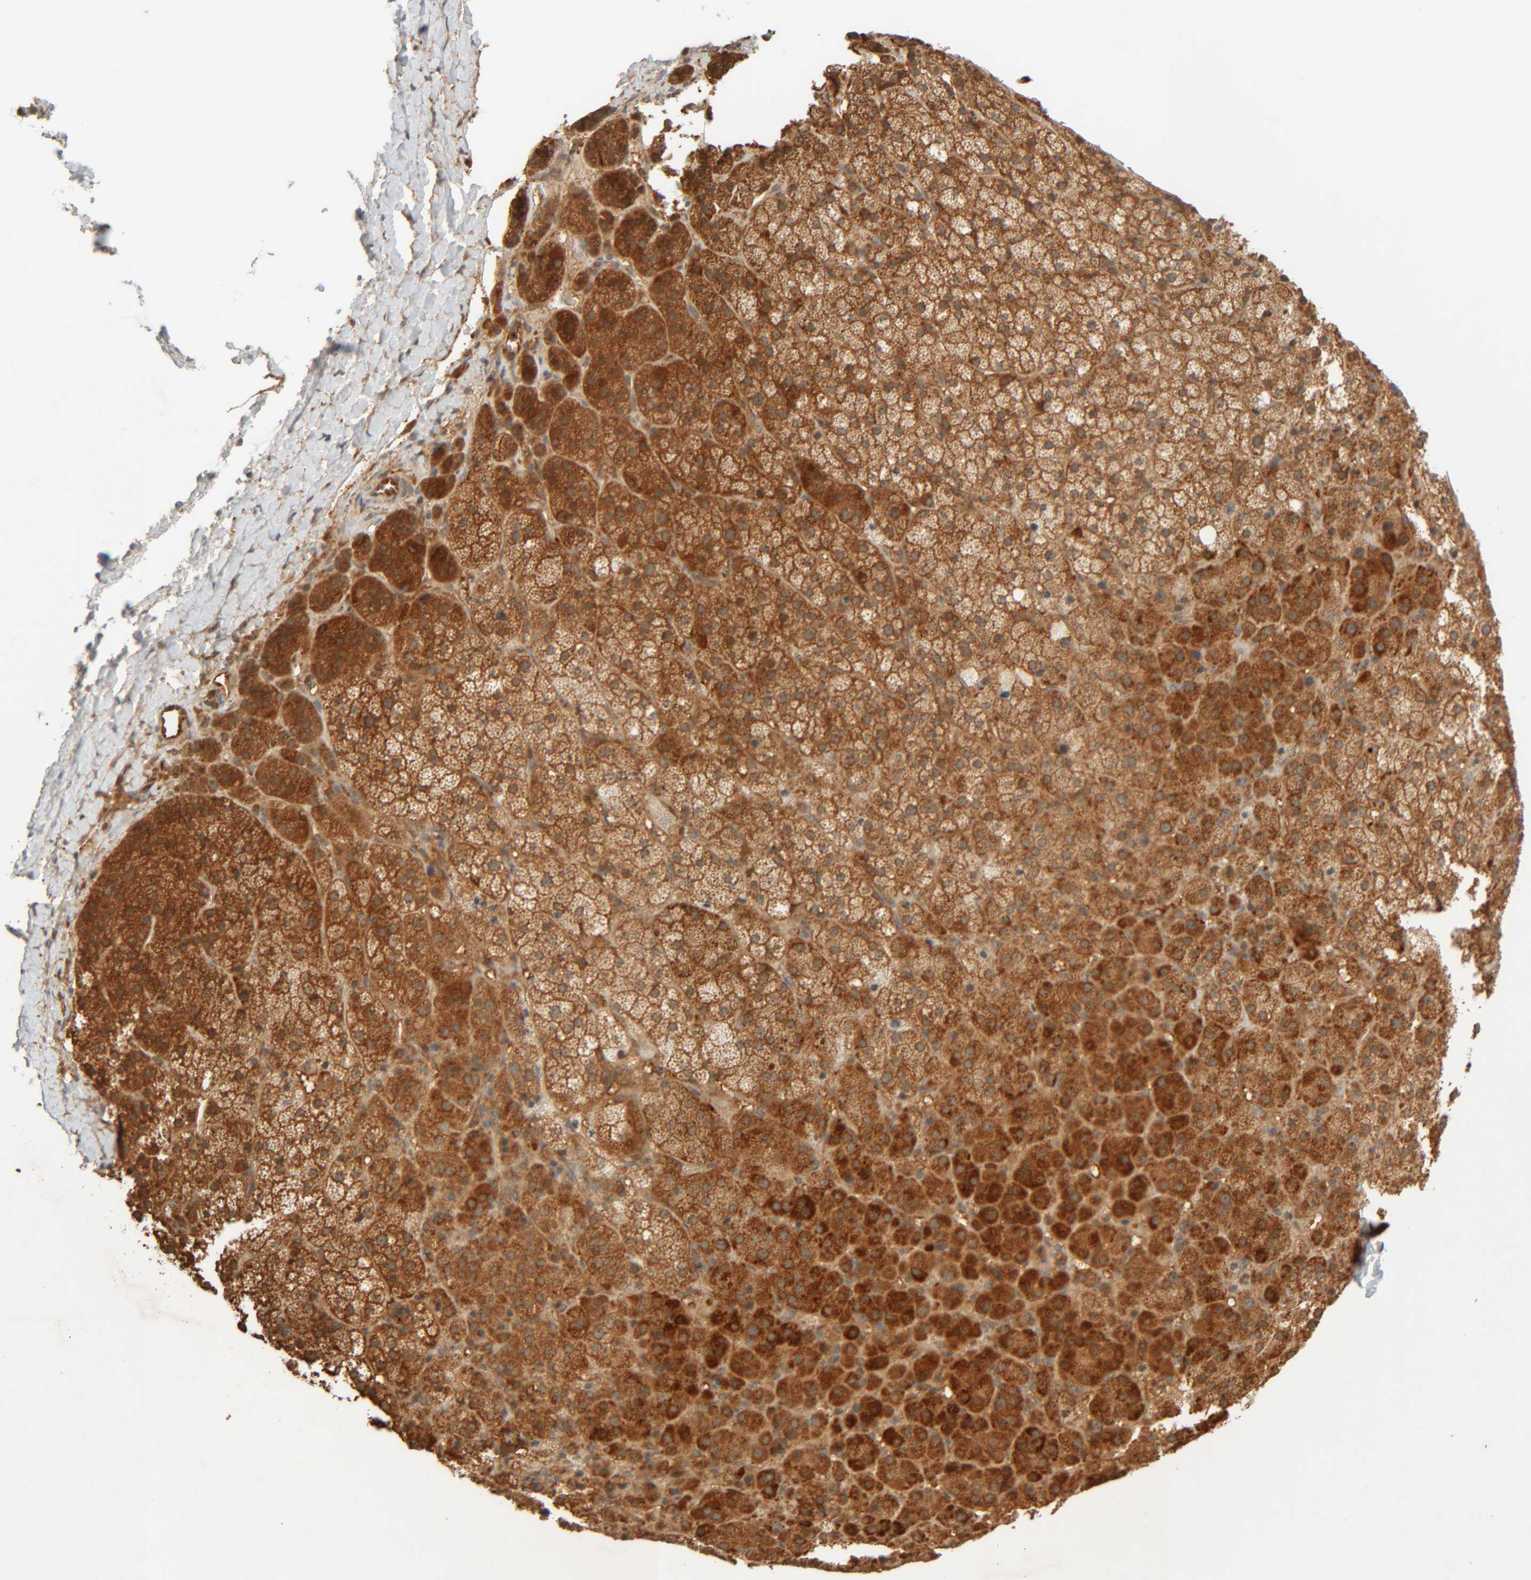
{"staining": {"intensity": "strong", "quantity": ">75%", "location": "cytoplasmic/membranous"}, "tissue": "adrenal gland", "cell_type": "Glandular cells", "image_type": "normal", "snomed": [{"axis": "morphology", "description": "Normal tissue, NOS"}, {"axis": "topography", "description": "Adrenal gland"}], "caption": "A histopathology image of adrenal gland stained for a protein exhibits strong cytoplasmic/membranous brown staining in glandular cells. Using DAB (brown) and hematoxylin (blue) stains, captured at high magnification using brightfield microscopy.", "gene": "TMEM192", "patient": {"sex": "female", "age": 57}}